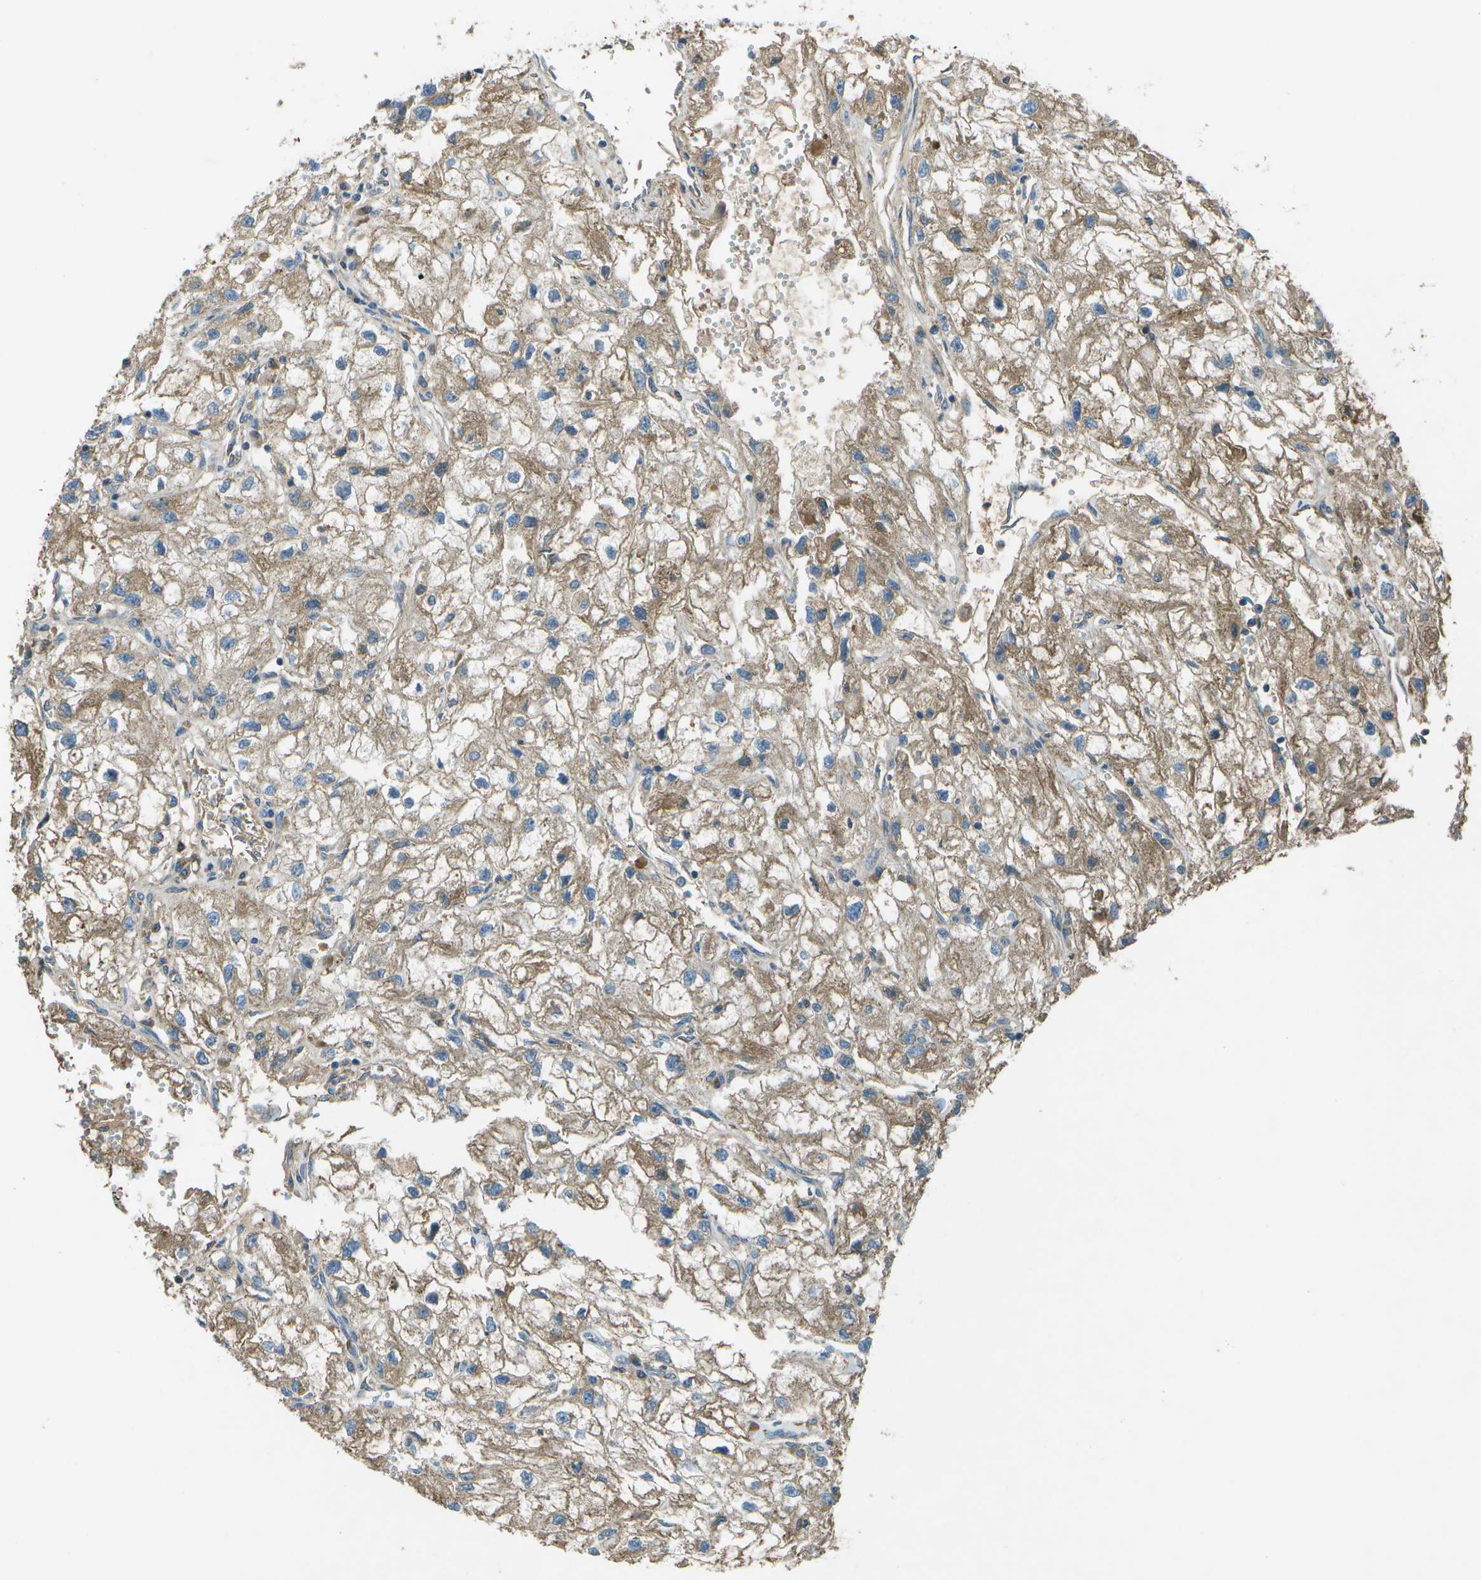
{"staining": {"intensity": "moderate", "quantity": ">75%", "location": "cytoplasmic/membranous"}, "tissue": "renal cancer", "cell_type": "Tumor cells", "image_type": "cancer", "snomed": [{"axis": "morphology", "description": "Adenocarcinoma, NOS"}, {"axis": "topography", "description": "Kidney"}], "caption": "Immunohistochemical staining of renal cancer (adenocarcinoma) displays medium levels of moderate cytoplasmic/membranous staining in approximately >75% of tumor cells.", "gene": "PXYLP1", "patient": {"sex": "female", "age": 70}}